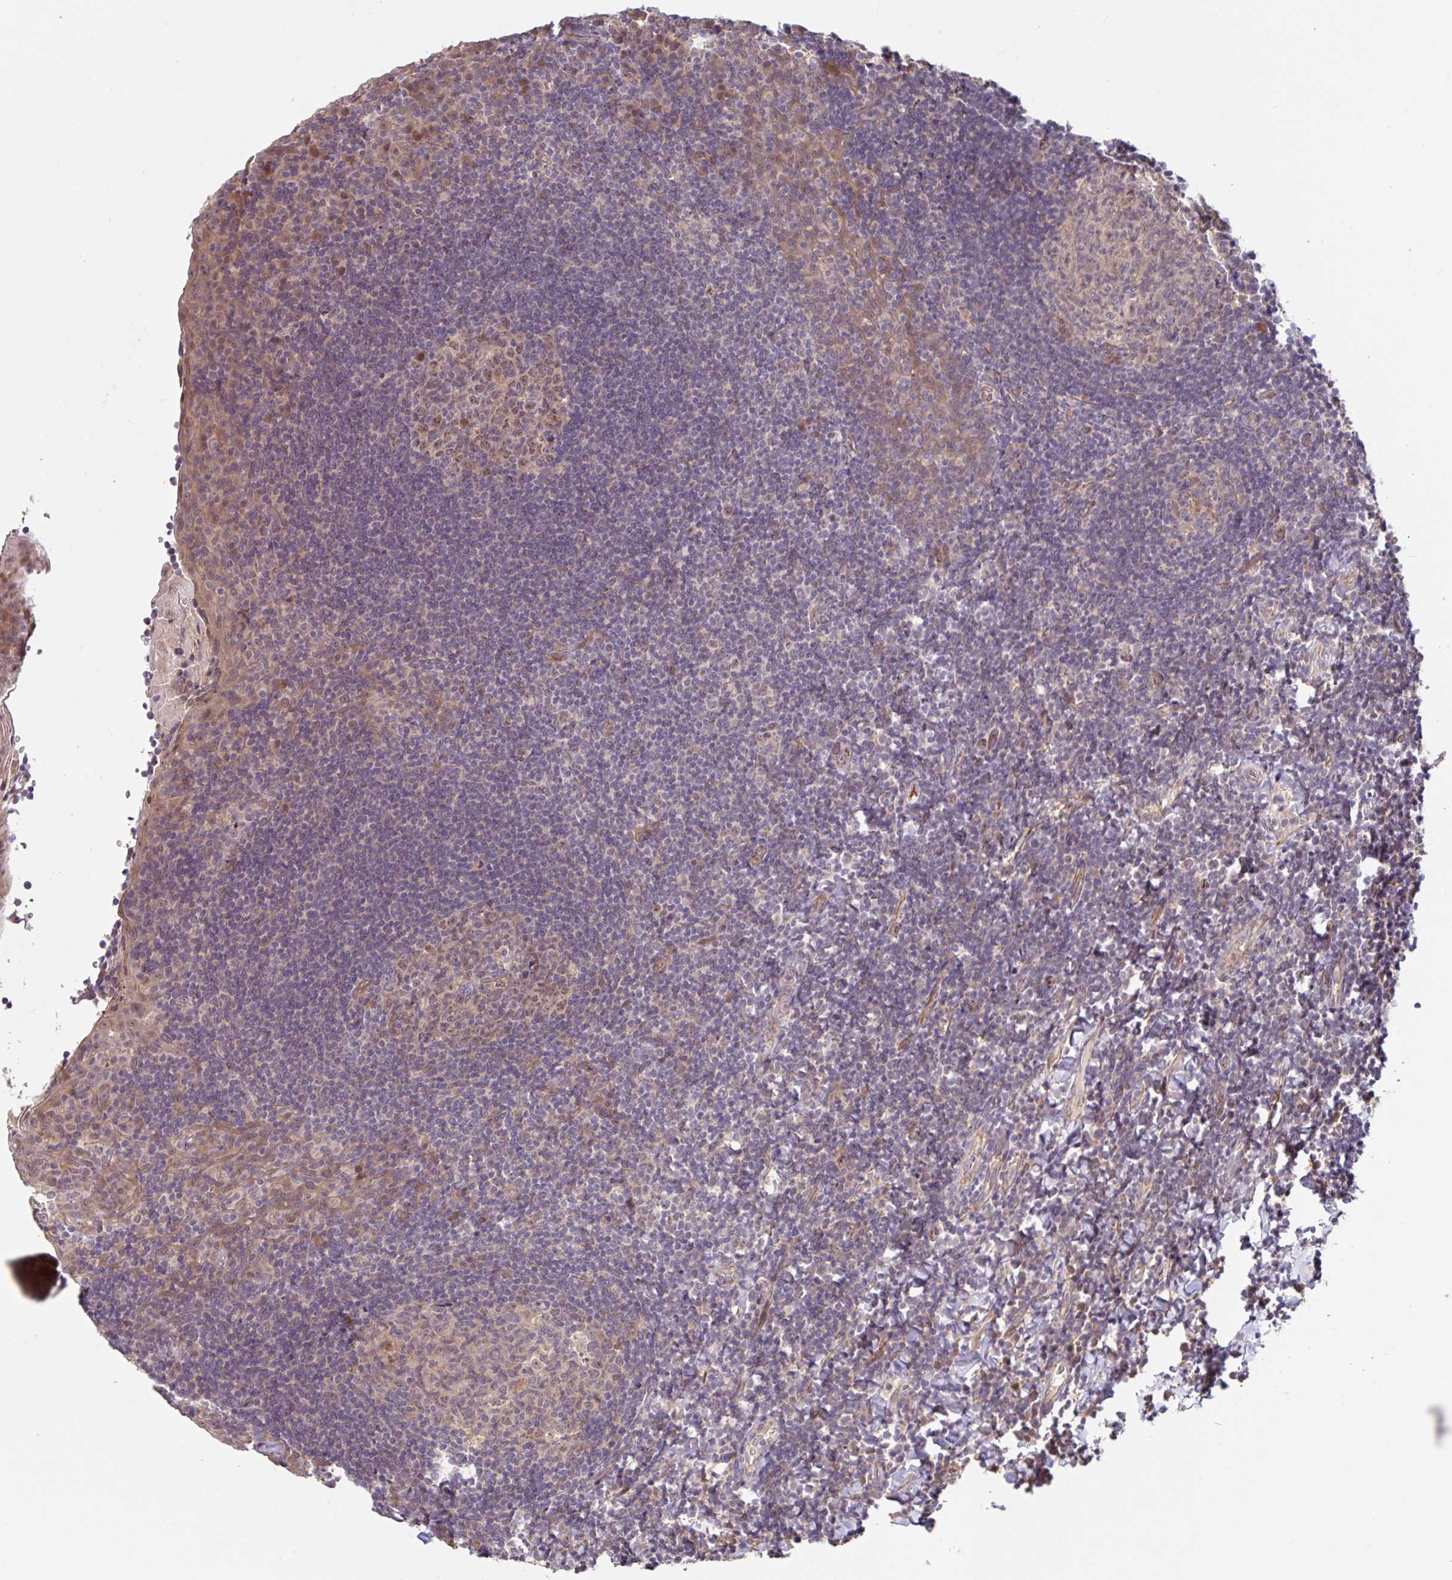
{"staining": {"intensity": "negative", "quantity": "none", "location": "none"}, "tissue": "tonsil", "cell_type": "Germinal center cells", "image_type": "normal", "snomed": [{"axis": "morphology", "description": "Normal tissue, NOS"}, {"axis": "topography", "description": "Tonsil"}], "caption": "Protein analysis of unremarkable tonsil displays no significant positivity in germinal center cells. The staining is performed using DAB (3,3'-diaminobenzidine) brown chromogen with nuclei counter-stained in using hematoxylin.", "gene": "STYXL1", "patient": {"sex": "male", "age": 17}}